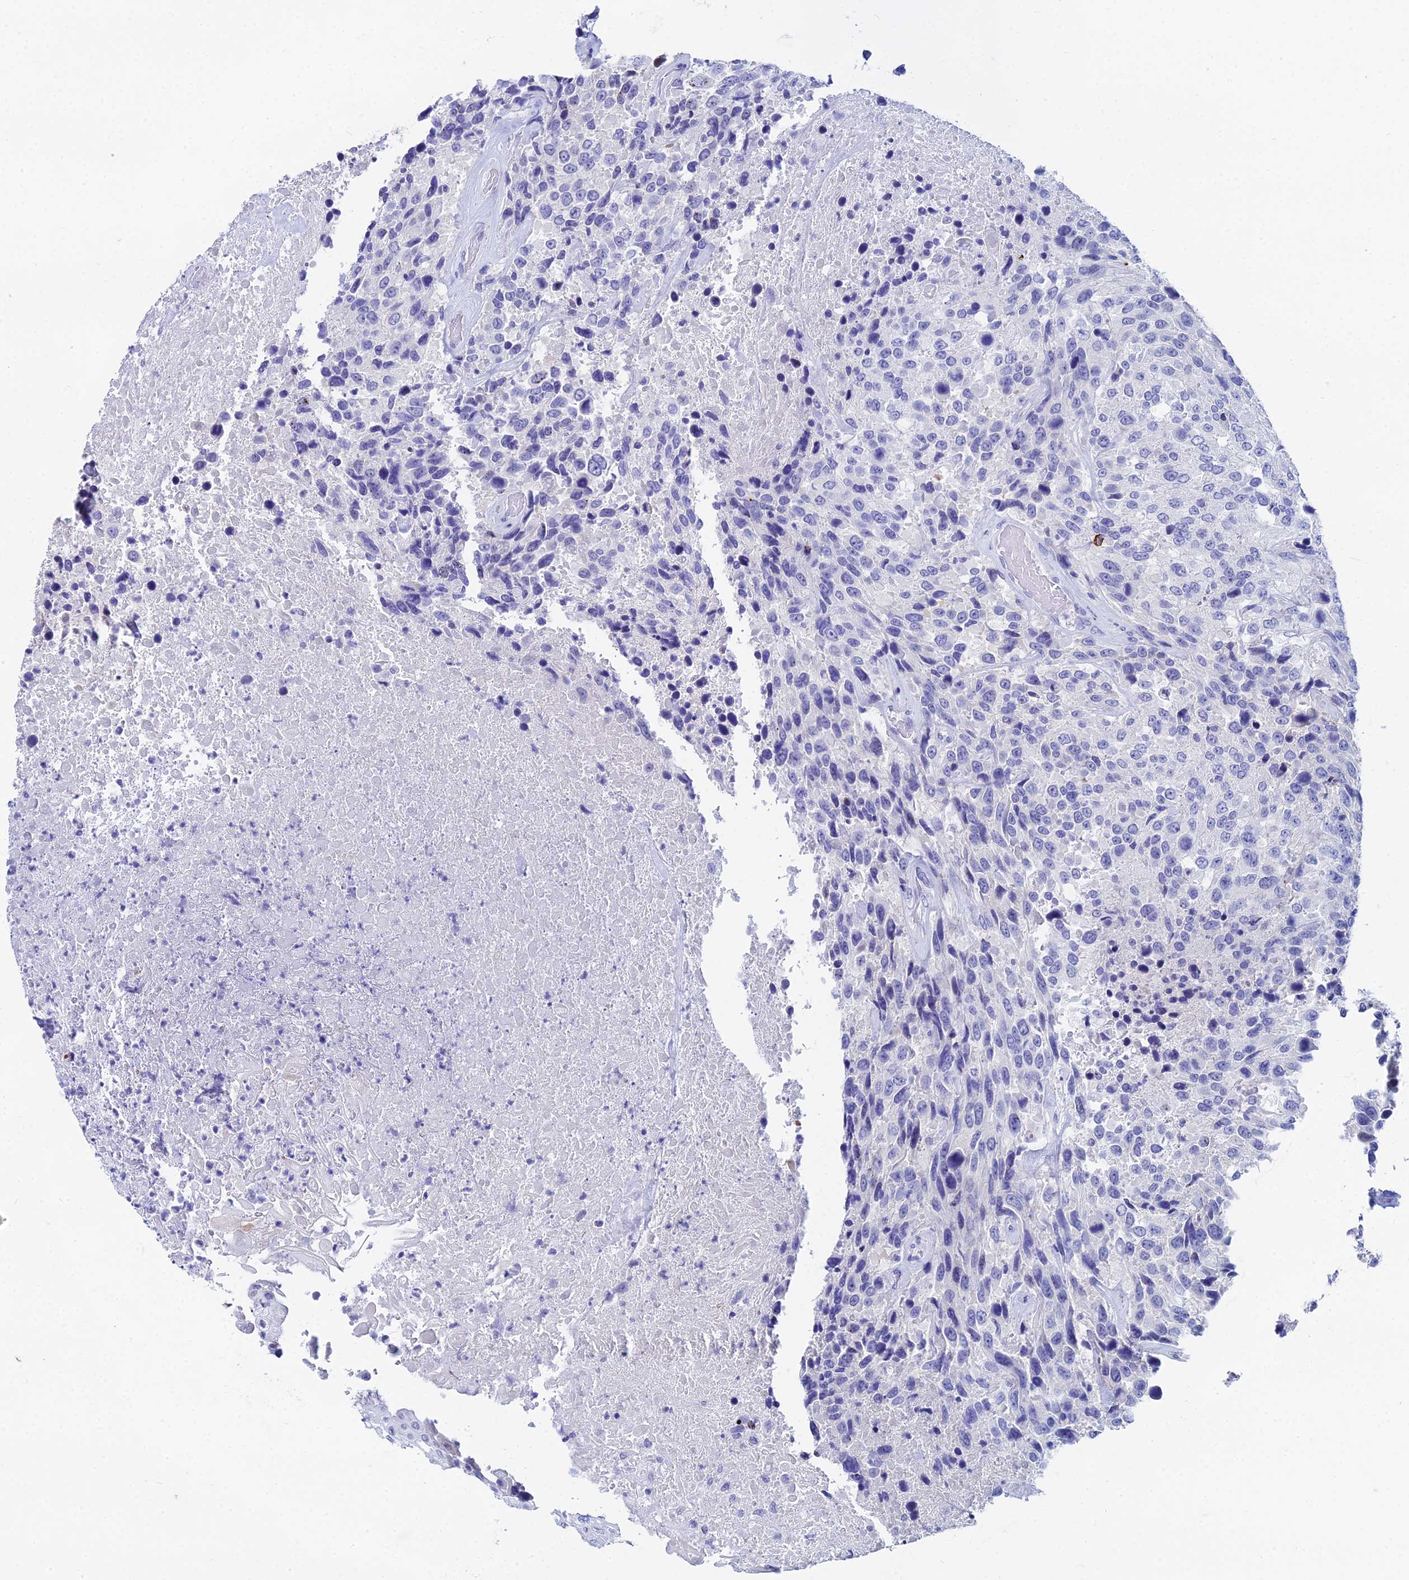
{"staining": {"intensity": "negative", "quantity": "none", "location": "none"}, "tissue": "urothelial cancer", "cell_type": "Tumor cells", "image_type": "cancer", "snomed": [{"axis": "morphology", "description": "Urothelial carcinoma, High grade"}, {"axis": "topography", "description": "Urinary bladder"}], "caption": "IHC of human high-grade urothelial carcinoma demonstrates no expression in tumor cells.", "gene": "HSPA1L", "patient": {"sex": "female", "age": 70}}